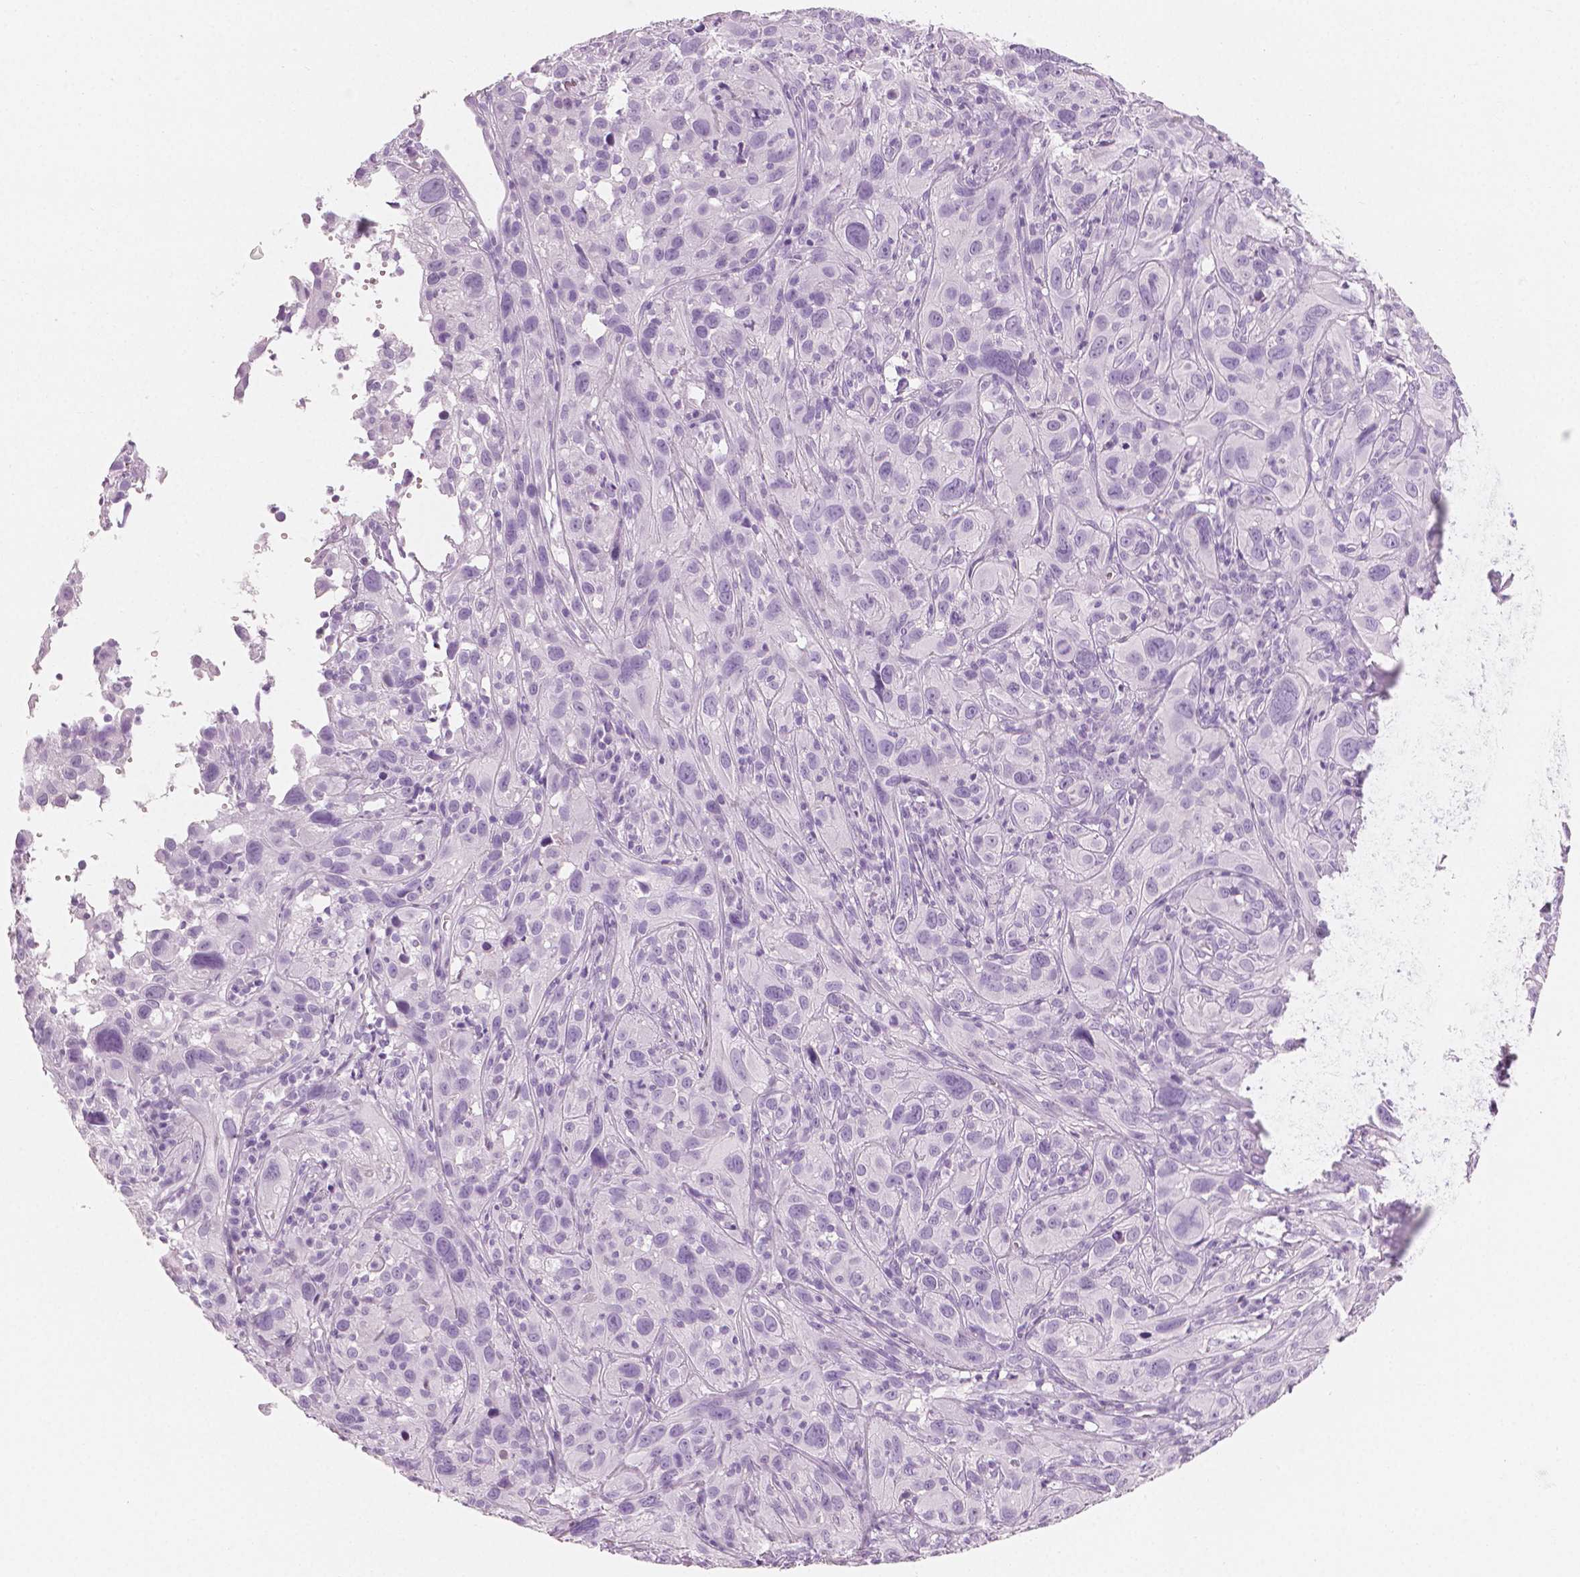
{"staining": {"intensity": "negative", "quantity": "none", "location": "none"}, "tissue": "cervical cancer", "cell_type": "Tumor cells", "image_type": "cancer", "snomed": [{"axis": "morphology", "description": "Squamous cell carcinoma, NOS"}, {"axis": "topography", "description": "Cervix"}], "caption": "DAB immunohistochemical staining of human cervical cancer (squamous cell carcinoma) demonstrates no significant staining in tumor cells. (Stains: DAB (3,3'-diaminobenzidine) IHC with hematoxylin counter stain, Microscopy: brightfield microscopy at high magnification).", "gene": "PLIN4", "patient": {"sex": "female", "age": 37}}